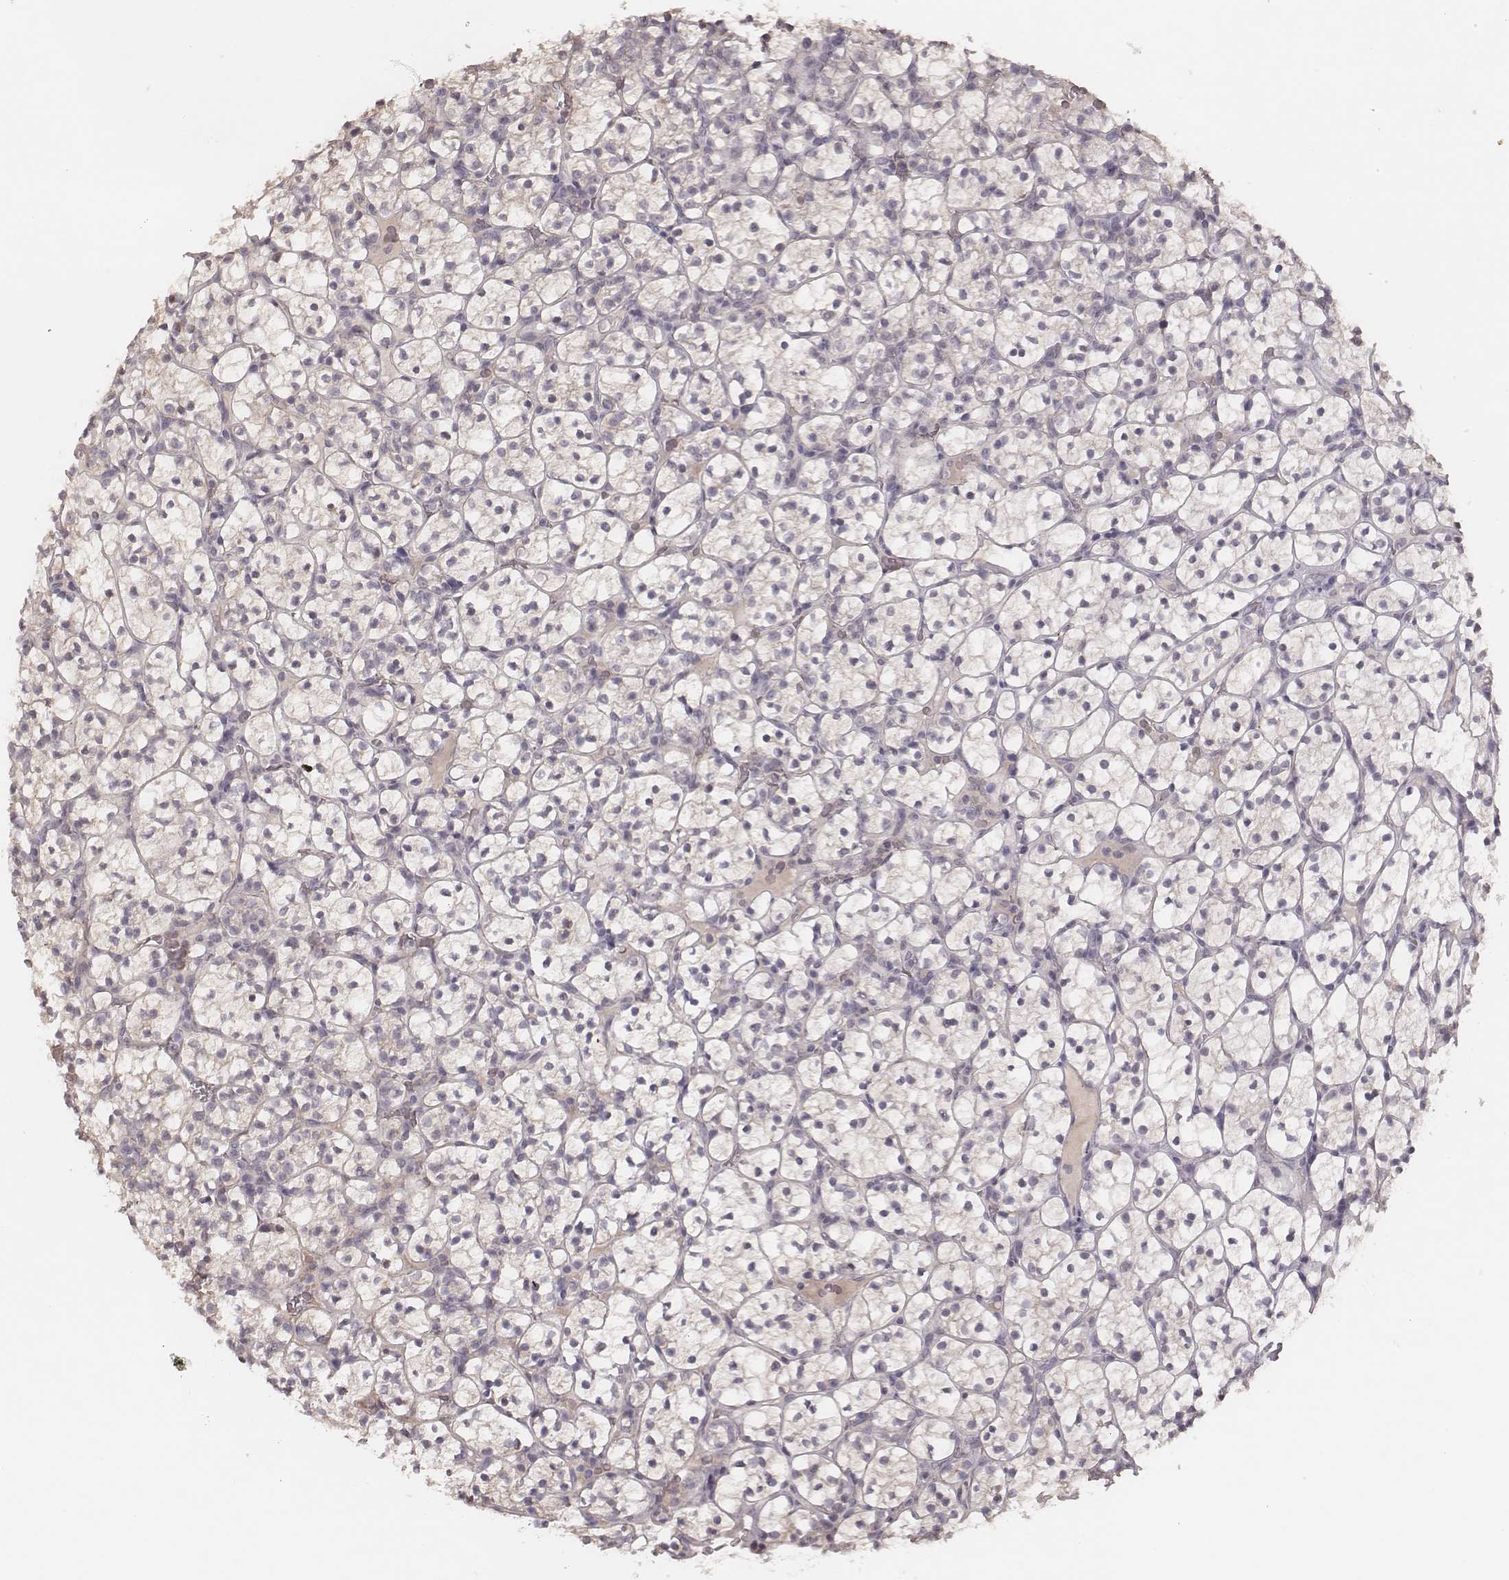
{"staining": {"intensity": "negative", "quantity": "none", "location": "none"}, "tissue": "renal cancer", "cell_type": "Tumor cells", "image_type": "cancer", "snomed": [{"axis": "morphology", "description": "Adenocarcinoma, NOS"}, {"axis": "topography", "description": "Kidney"}], "caption": "DAB immunohistochemical staining of human renal cancer shows no significant staining in tumor cells.", "gene": "FAM13B", "patient": {"sex": "female", "age": 89}}